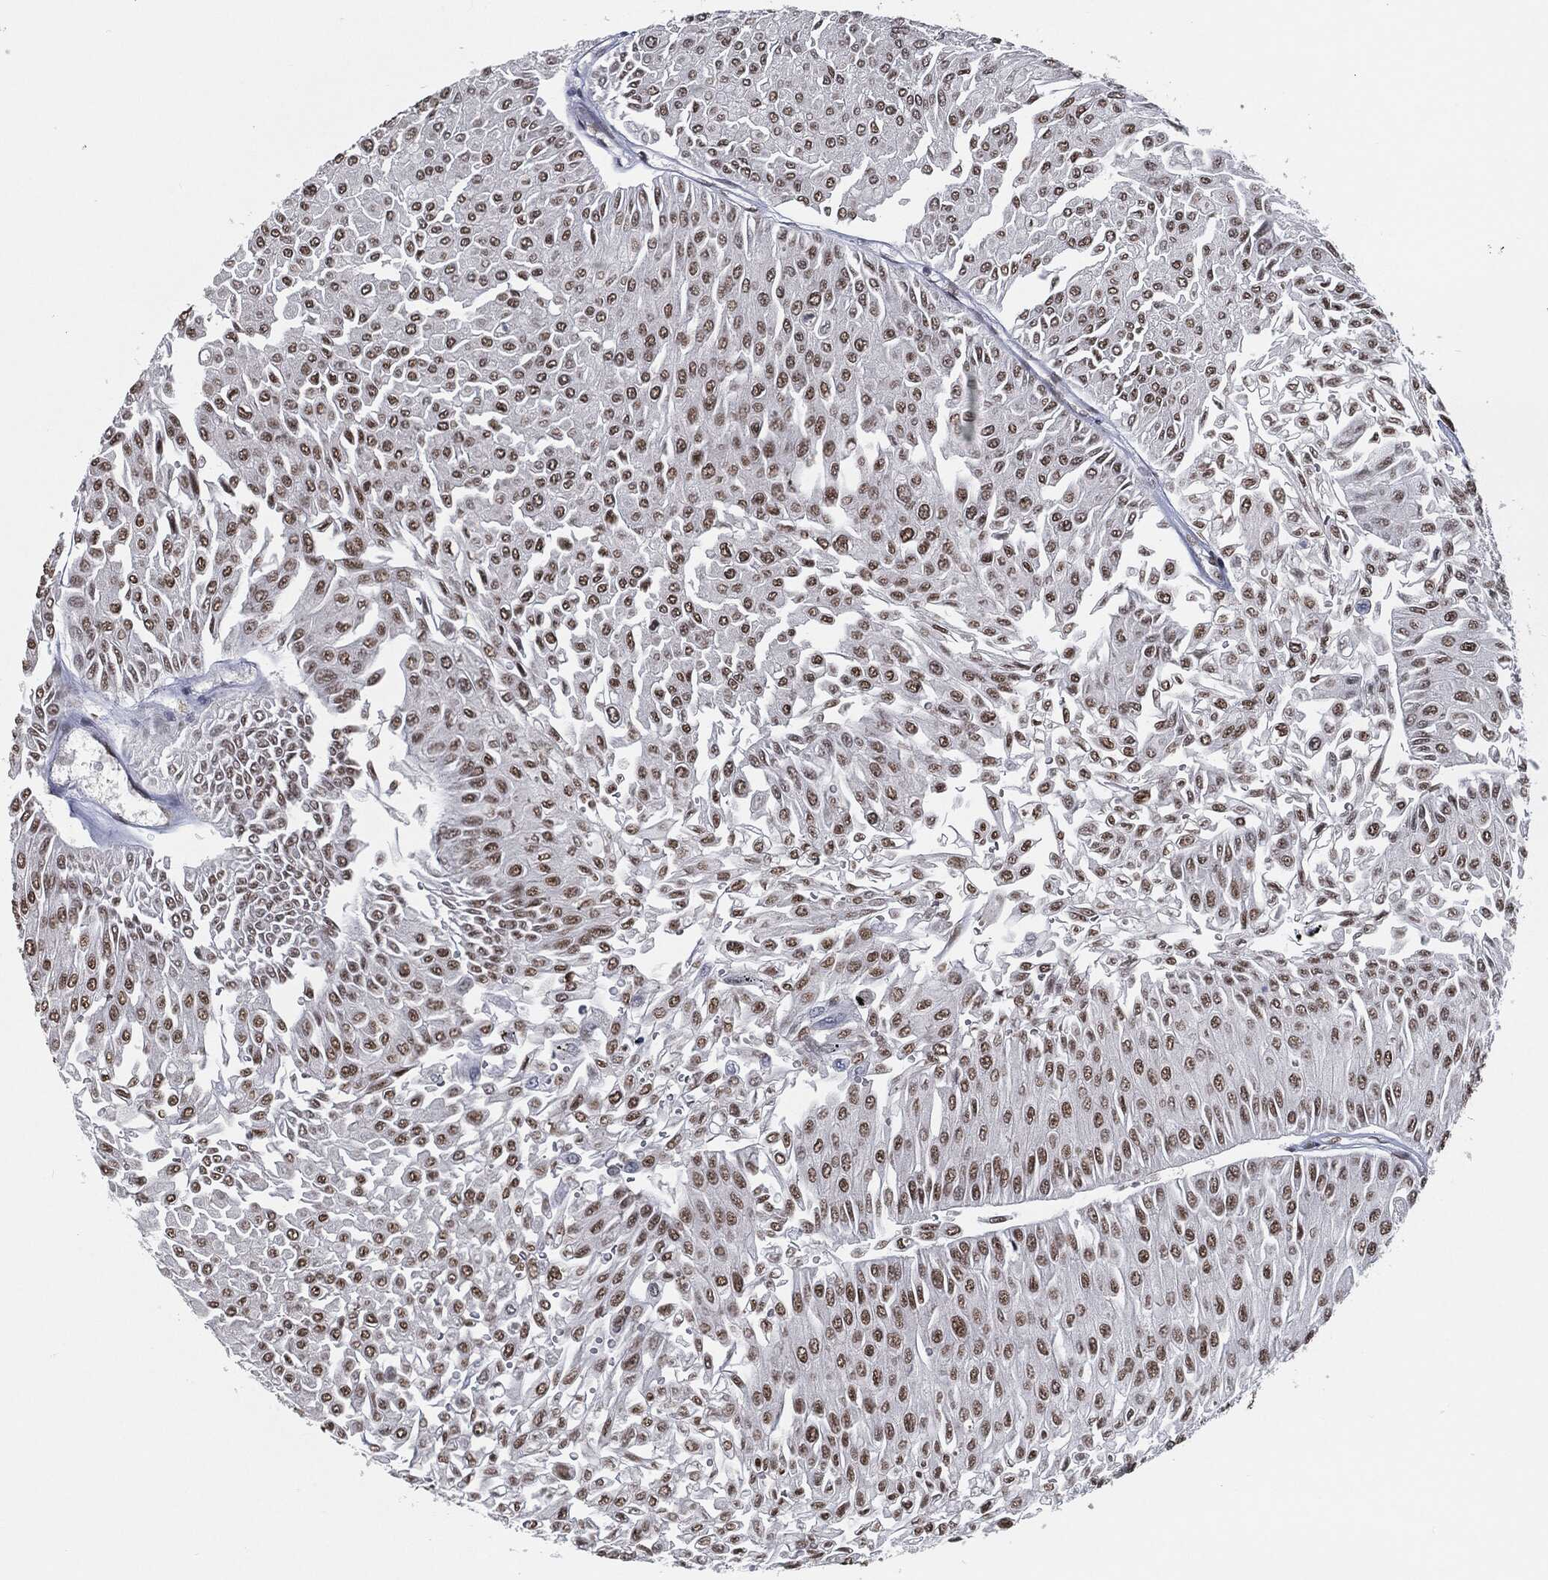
{"staining": {"intensity": "moderate", "quantity": "25%-75%", "location": "nuclear"}, "tissue": "urothelial cancer", "cell_type": "Tumor cells", "image_type": "cancer", "snomed": [{"axis": "morphology", "description": "Urothelial carcinoma, Low grade"}, {"axis": "topography", "description": "Urinary bladder"}], "caption": "A high-resolution image shows immunohistochemistry (IHC) staining of urothelial carcinoma (low-grade), which exhibits moderate nuclear positivity in approximately 25%-75% of tumor cells. (brown staining indicates protein expression, while blue staining denotes nuclei).", "gene": "ANXA1", "patient": {"sex": "male", "age": 67}}